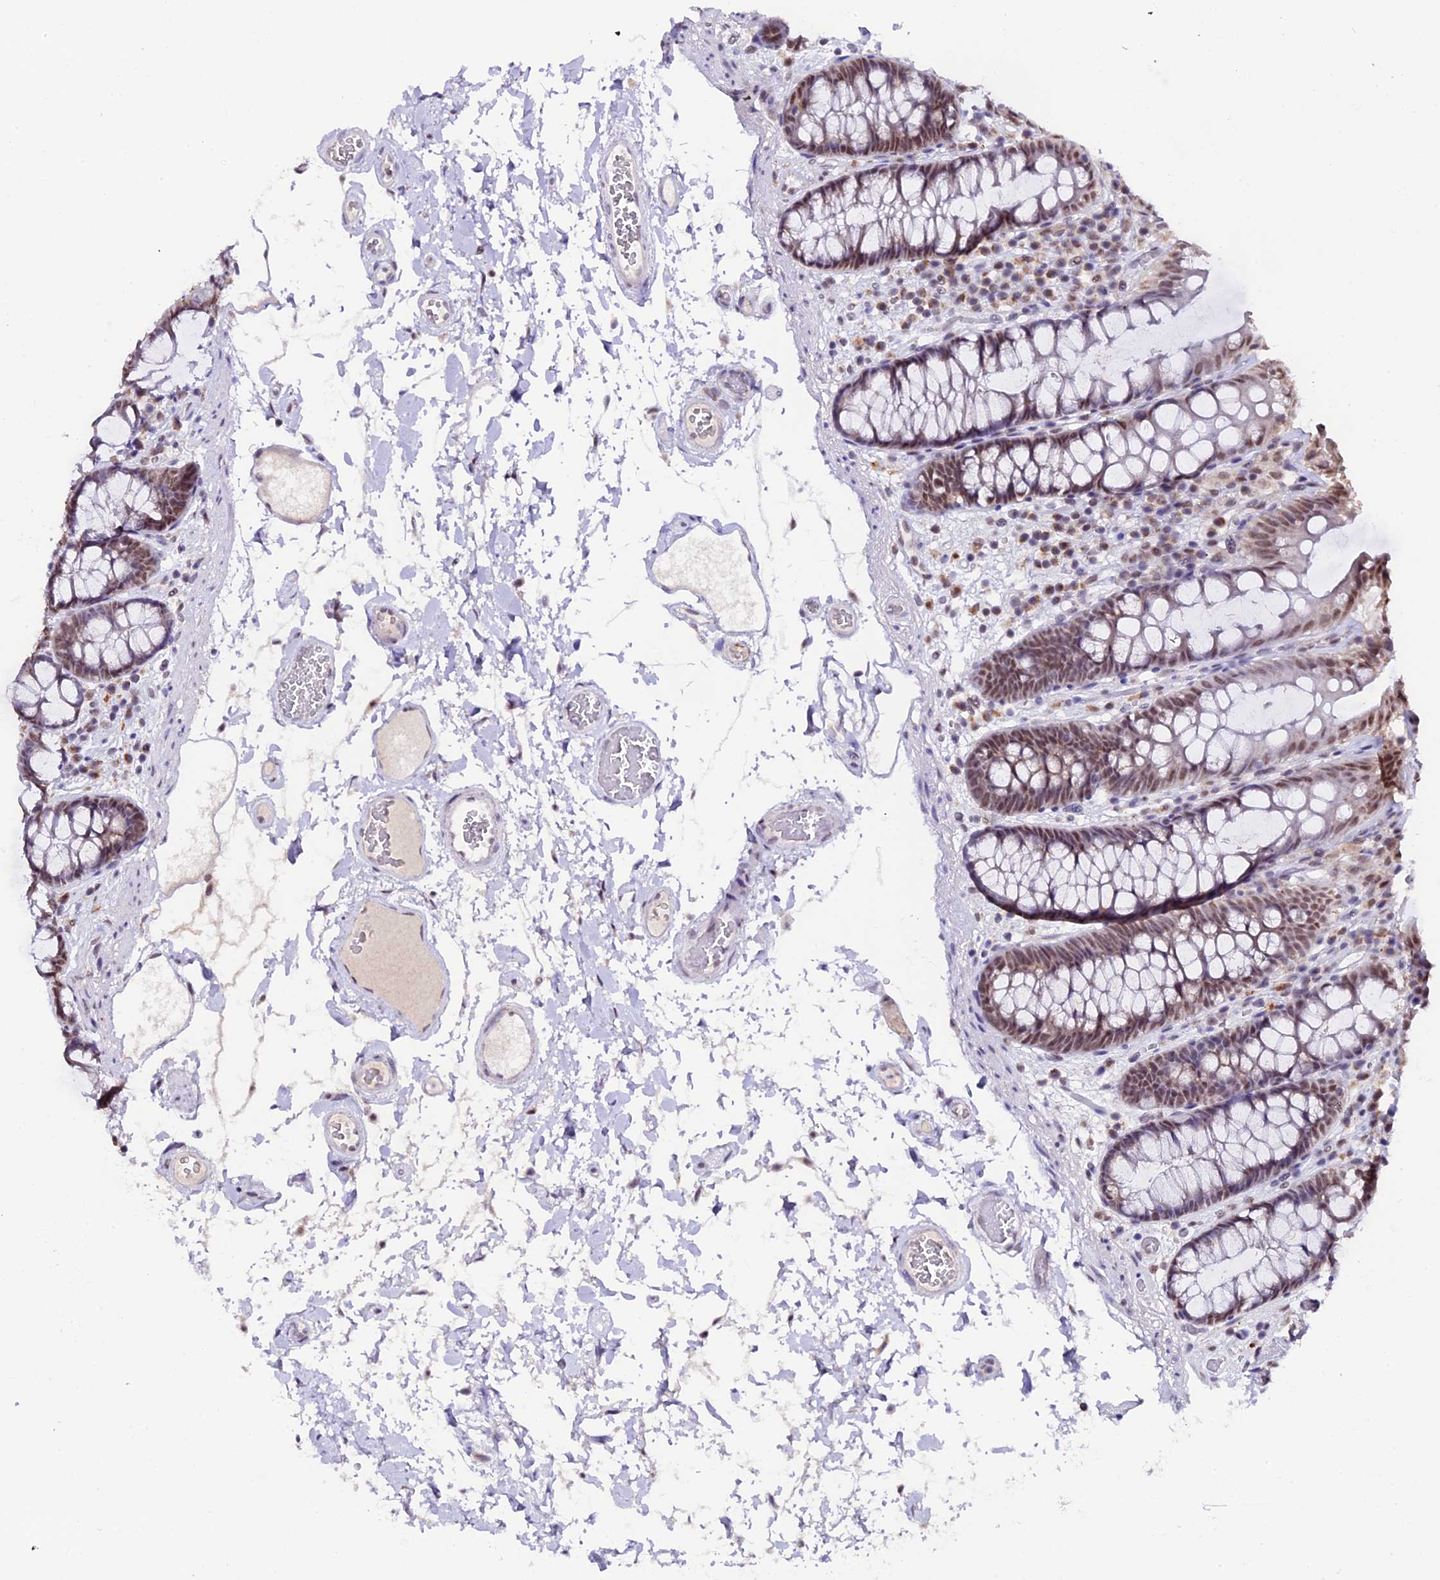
{"staining": {"intensity": "moderate", "quantity": ">75%", "location": "nuclear"}, "tissue": "colon", "cell_type": "Endothelial cells", "image_type": "normal", "snomed": [{"axis": "morphology", "description": "Normal tissue, NOS"}, {"axis": "topography", "description": "Colon"}], "caption": "This is an image of IHC staining of benign colon, which shows moderate expression in the nuclear of endothelial cells.", "gene": "NCBP1", "patient": {"sex": "male", "age": 84}}